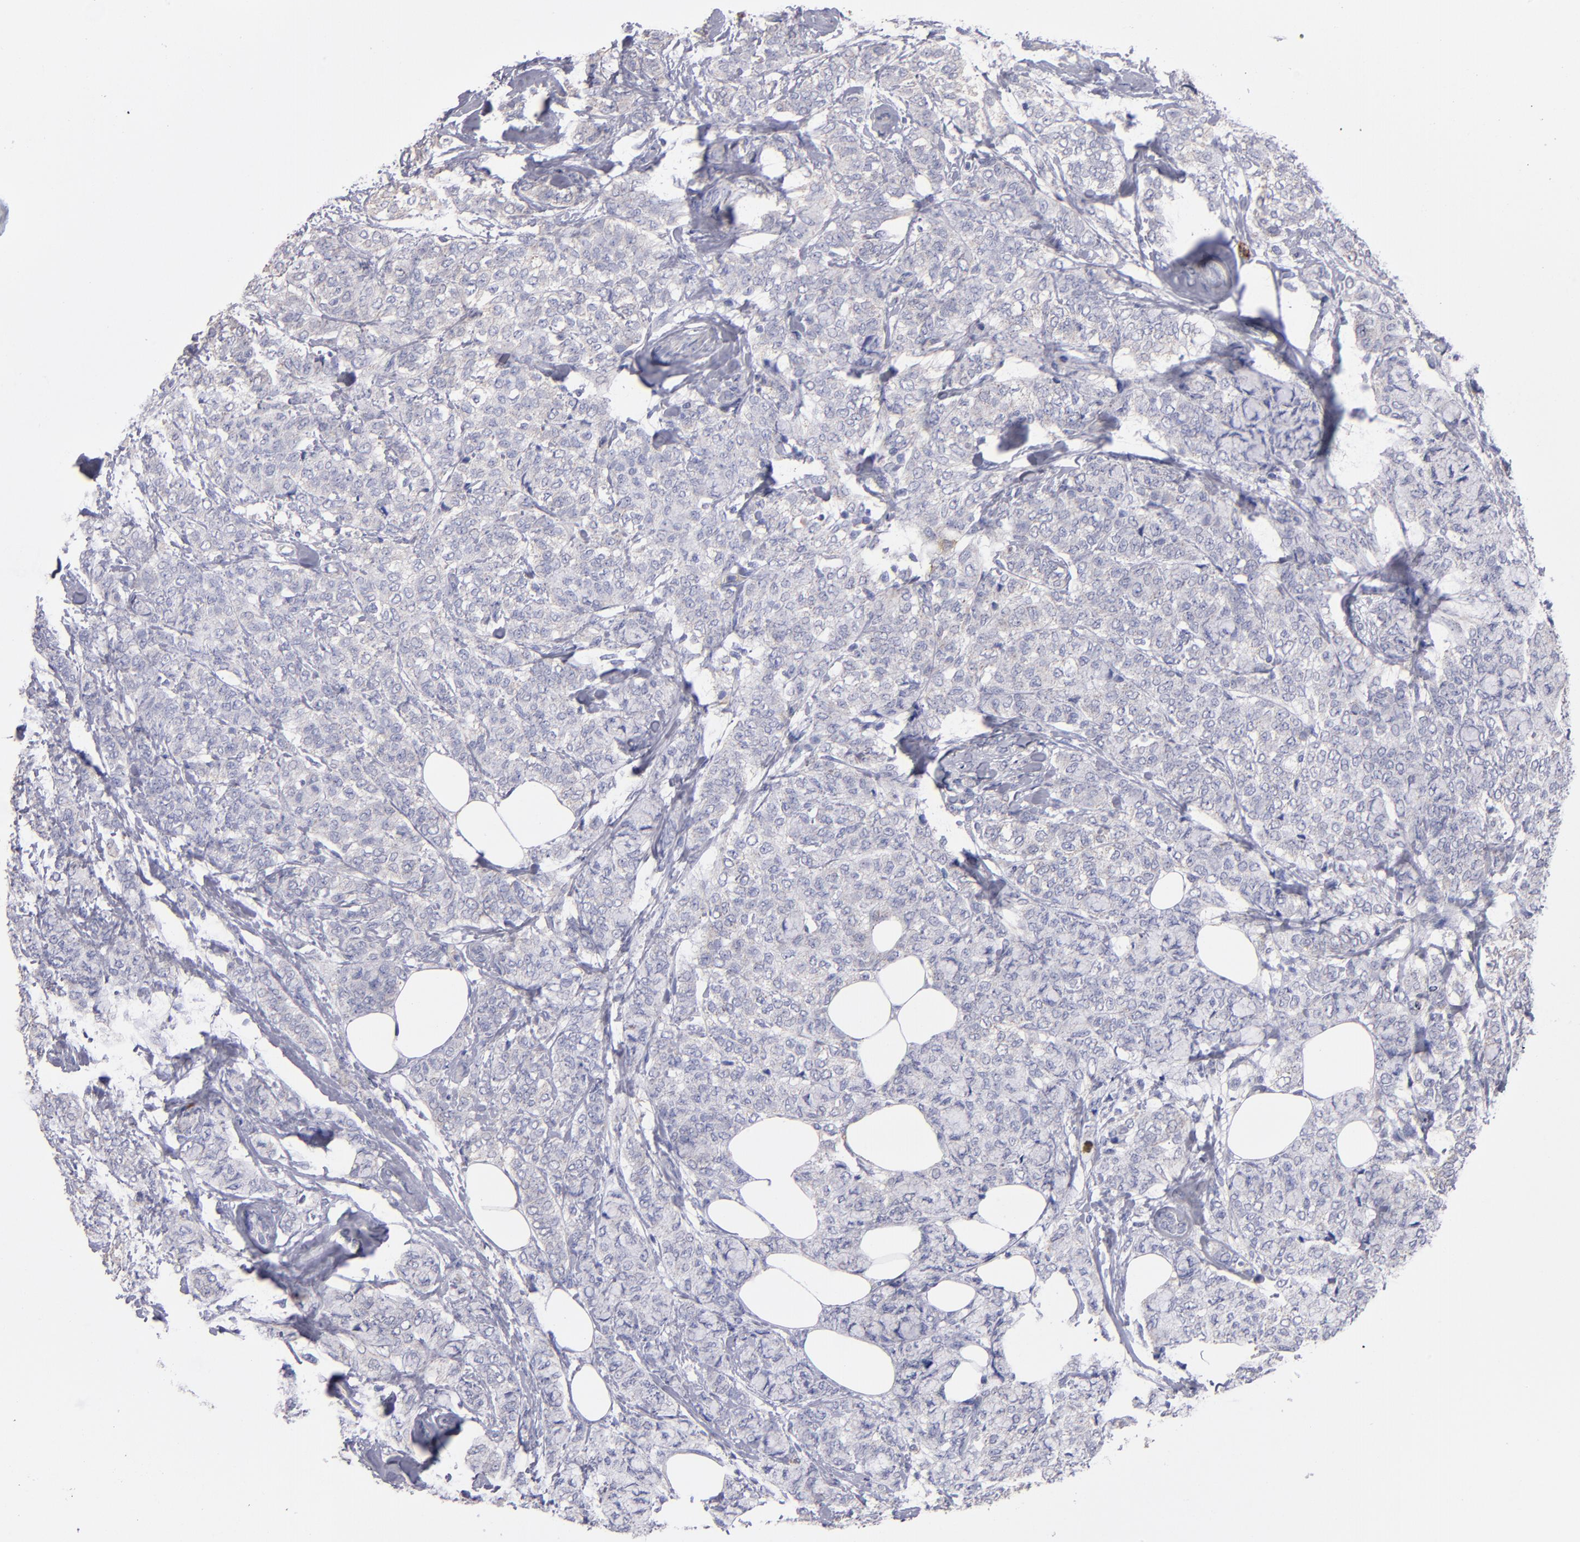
{"staining": {"intensity": "weak", "quantity": ">75%", "location": "cytoplasmic/membranous"}, "tissue": "breast cancer", "cell_type": "Tumor cells", "image_type": "cancer", "snomed": [{"axis": "morphology", "description": "Lobular carcinoma"}, {"axis": "topography", "description": "Breast"}], "caption": "Immunohistochemical staining of breast lobular carcinoma shows low levels of weak cytoplasmic/membranous protein expression in about >75% of tumor cells.", "gene": "FGR", "patient": {"sex": "female", "age": 60}}